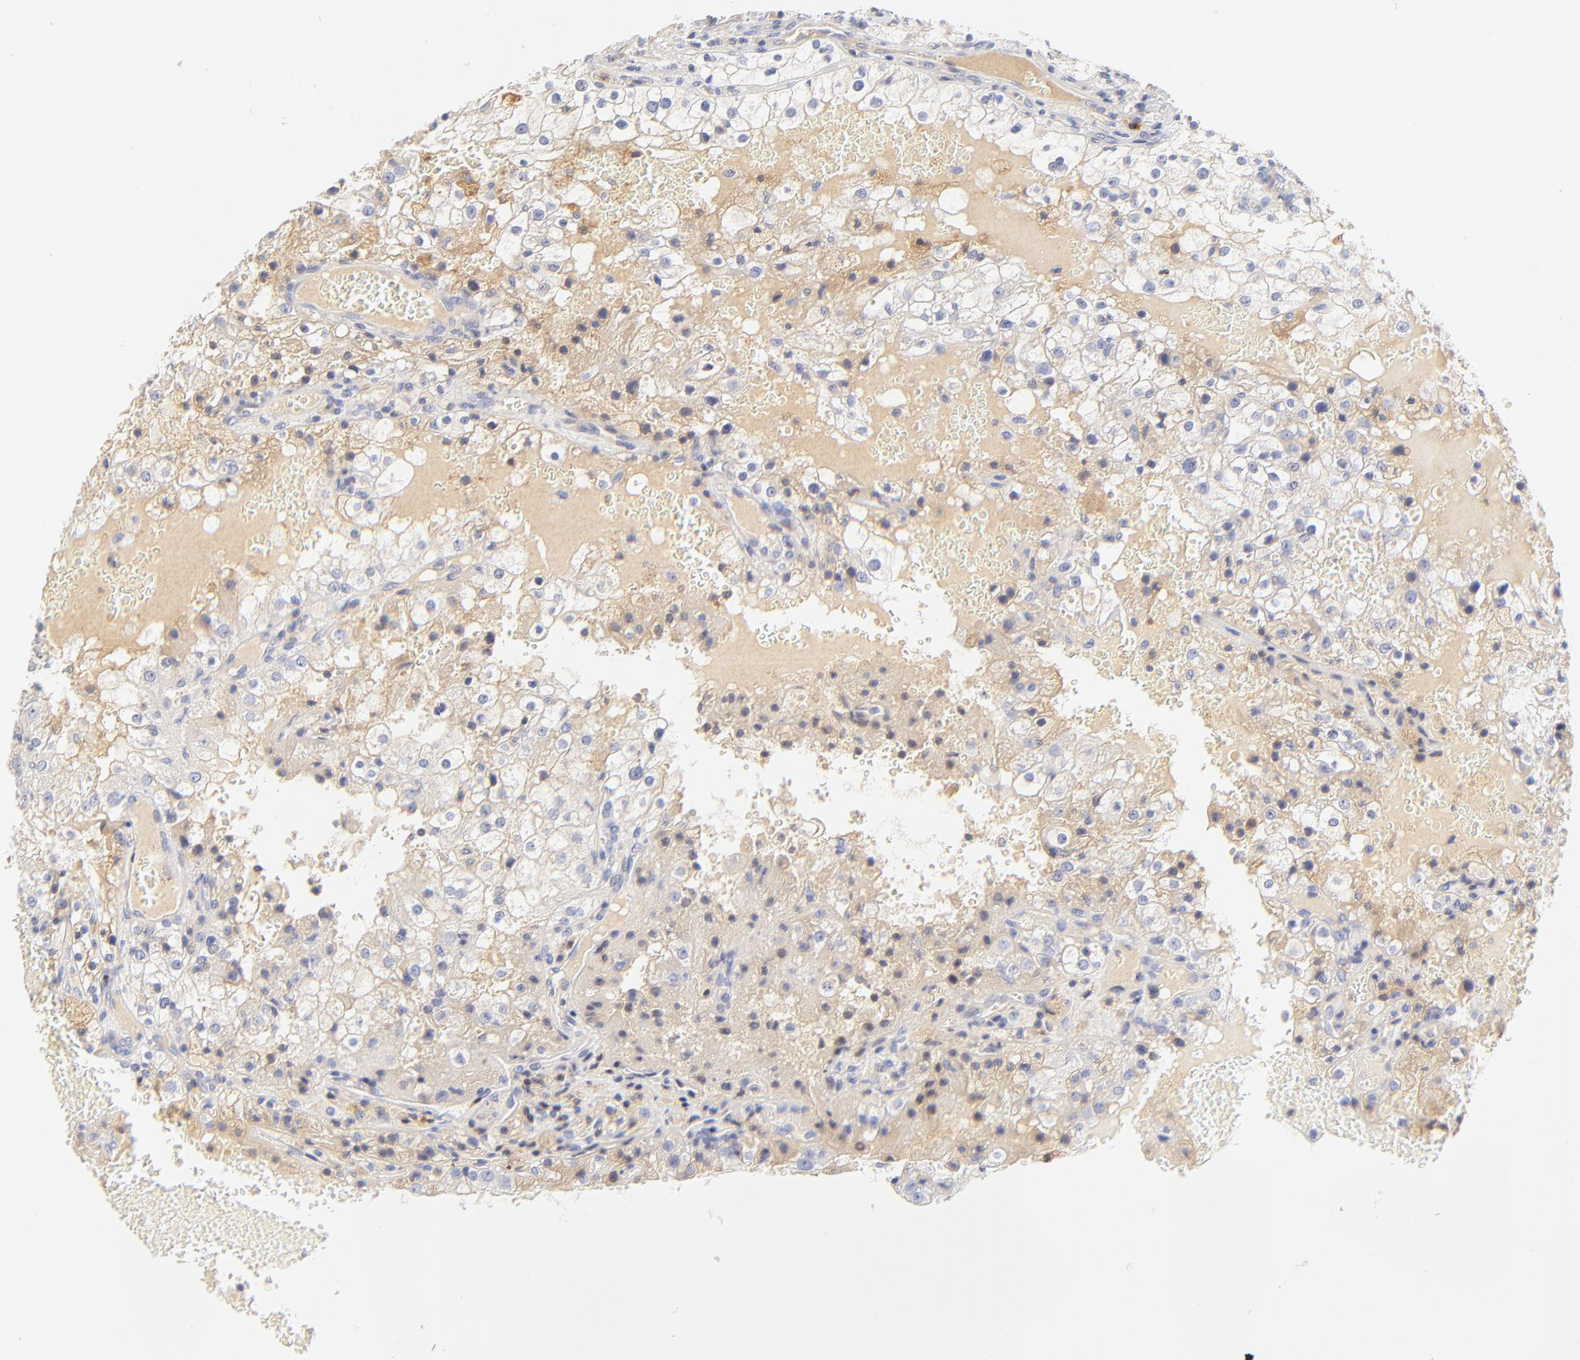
{"staining": {"intensity": "weak", "quantity": "25%-75%", "location": "cytoplasmic/membranous"}, "tissue": "renal cancer", "cell_type": "Tumor cells", "image_type": "cancer", "snomed": [{"axis": "morphology", "description": "Adenocarcinoma, NOS"}, {"axis": "topography", "description": "Kidney"}], "caption": "Tumor cells show low levels of weak cytoplasmic/membranous positivity in approximately 25%-75% of cells in adenocarcinoma (renal).", "gene": "MDGA2", "patient": {"sex": "female", "age": 74}}